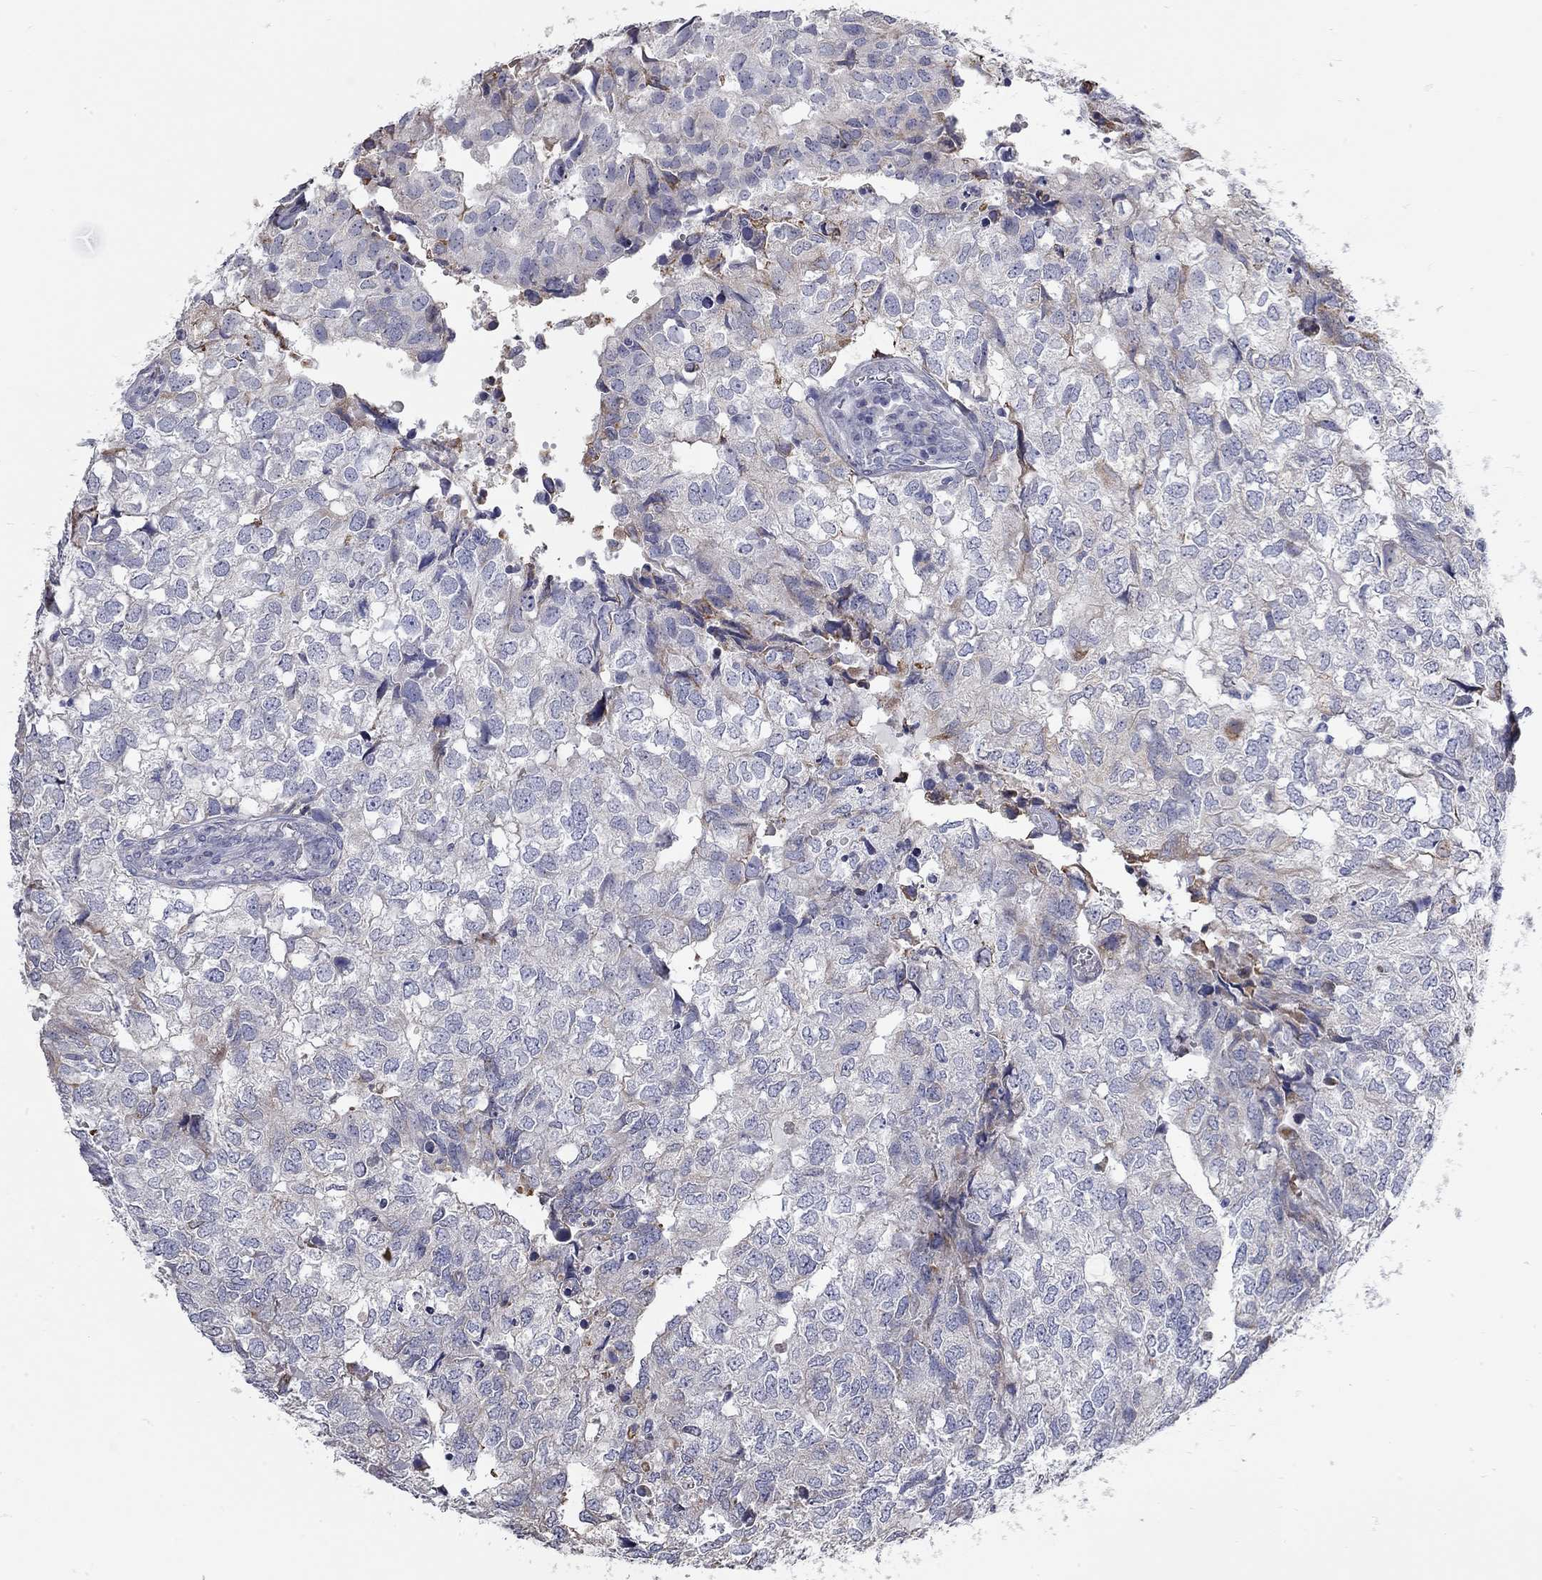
{"staining": {"intensity": "negative", "quantity": "none", "location": "none"}, "tissue": "breast cancer", "cell_type": "Tumor cells", "image_type": "cancer", "snomed": [{"axis": "morphology", "description": "Duct carcinoma"}, {"axis": "topography", "description": "Breast"}], "caption": "The micrograph reveals no significant expression in tumor cells of breast infiltrating ductal carcinoma.", "gene": "XAGE2", "patient": {"sex": "female", "age": 30}}